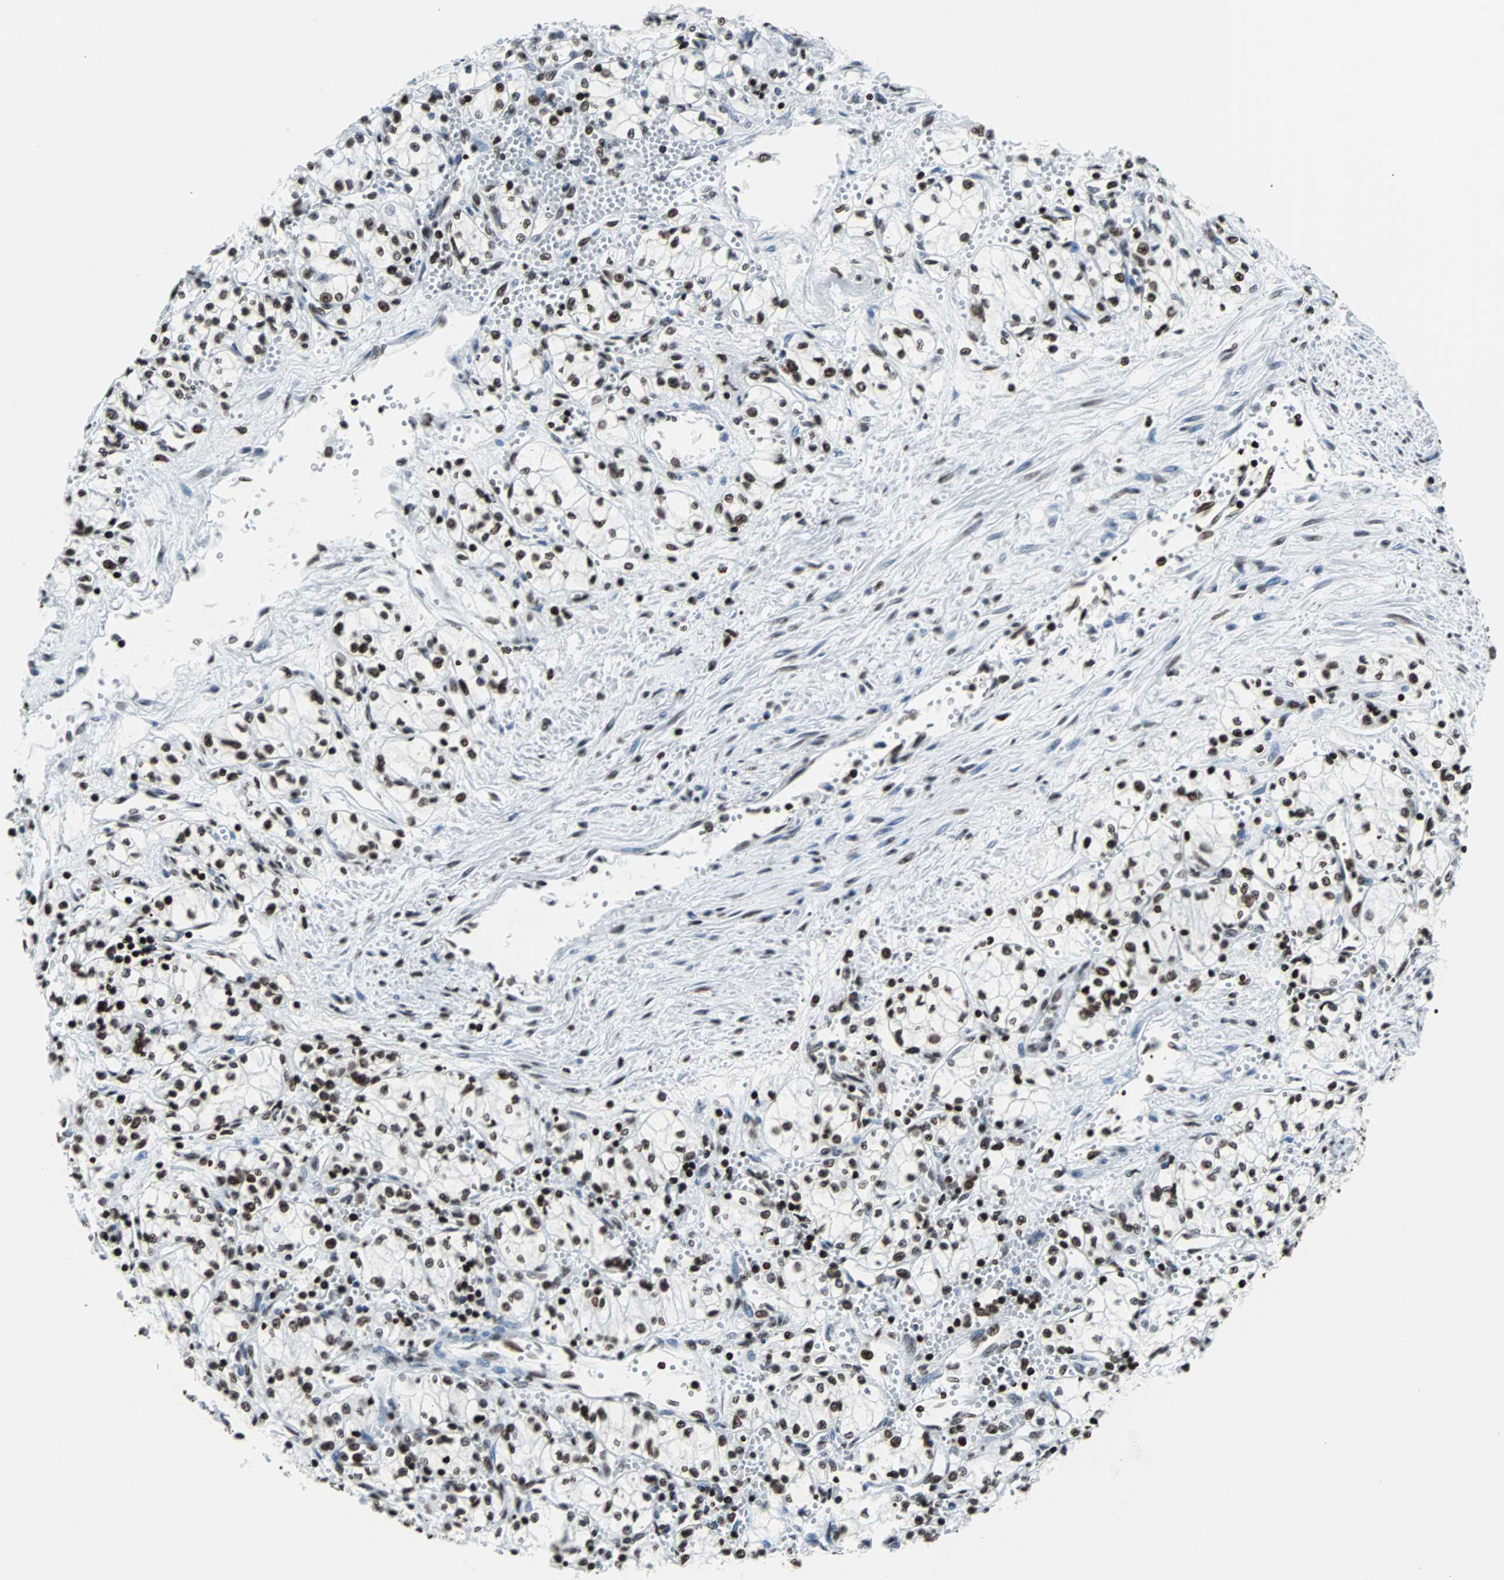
{"staining": {"intensity": "strong", "quantity": "25%-75%", "location": "nuclear"}, "tissue": "renal cancer", "cell_type": "Tumor cells", "image_type": "cancer", "snomed": [{"axis": "morphology", "description": "Normal tissue, NOS"}, {"axis": "morphology", "description": "Adenocarcinoma, NOS"}, {"axis": "topography", "description": "Kidney"}], "caption": "A photomicrograph of human renal cancer stained for a protein demonstrates strong nuclear brown staining in tumor cells.", "gene": "H2BC18", "patient": {"sex": "male", "age": 59}}